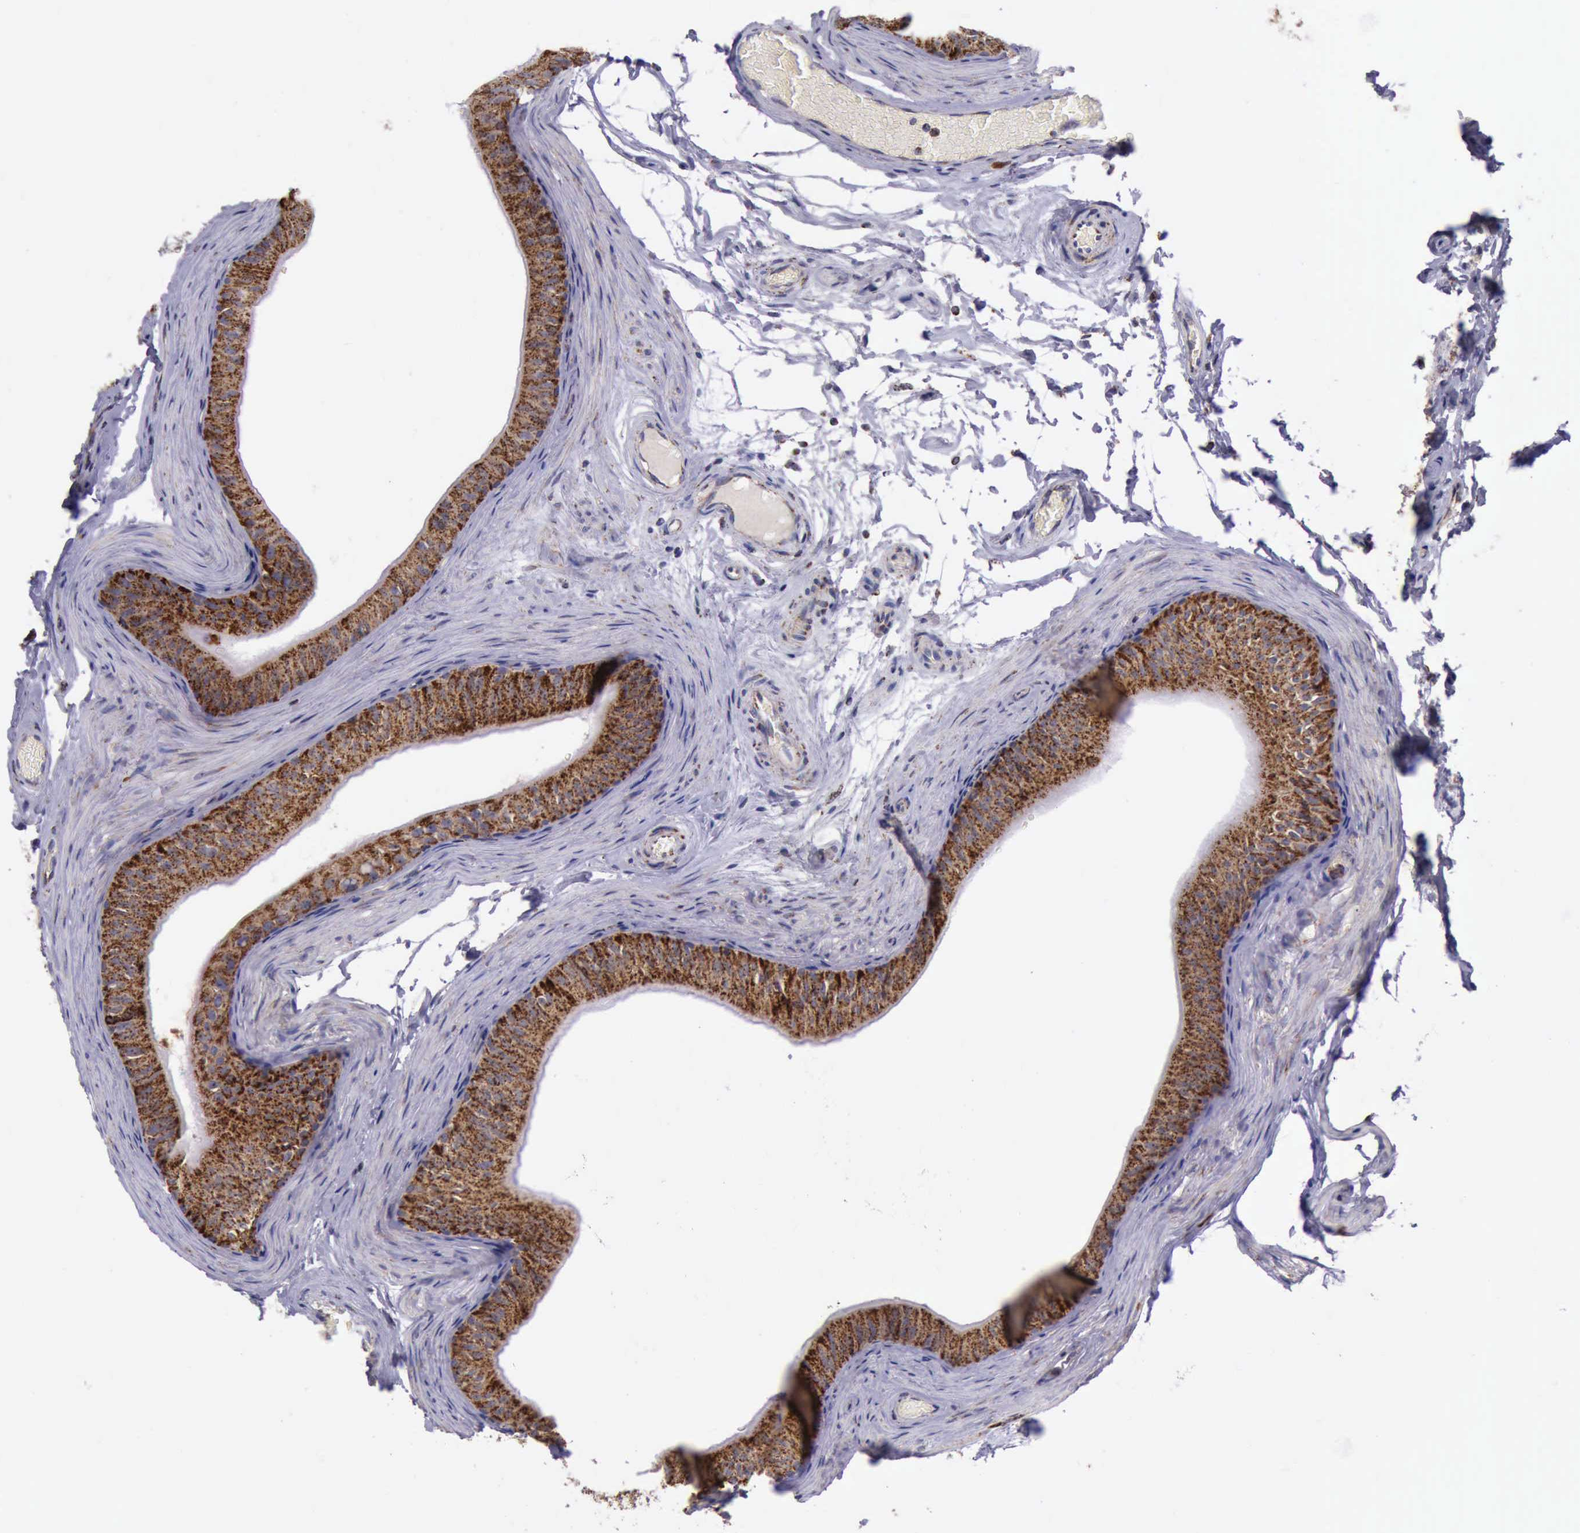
{"staining": {"intensity": "strong", "quantity": ">75%", "location": "cytoplasmic/membranous"}, "tissue": "epididymis", "cell_type": "Glandular cells", "image_type": "normal", "snomed": [{"axis": "morphology", "description": "Normal tissue, NOS"}, {"axis": "topography", "description": "Testis"}, {"axis": "topography", "description": "Epididymis"}], "caption": "IHC (DAB) staining of benign epididymis demonstrates strong cytoplasmic/membranous protein positivity in about >75% of glandular cells.", "gene": "TXN2", "patient": {"sex": "male", "age": 36}}